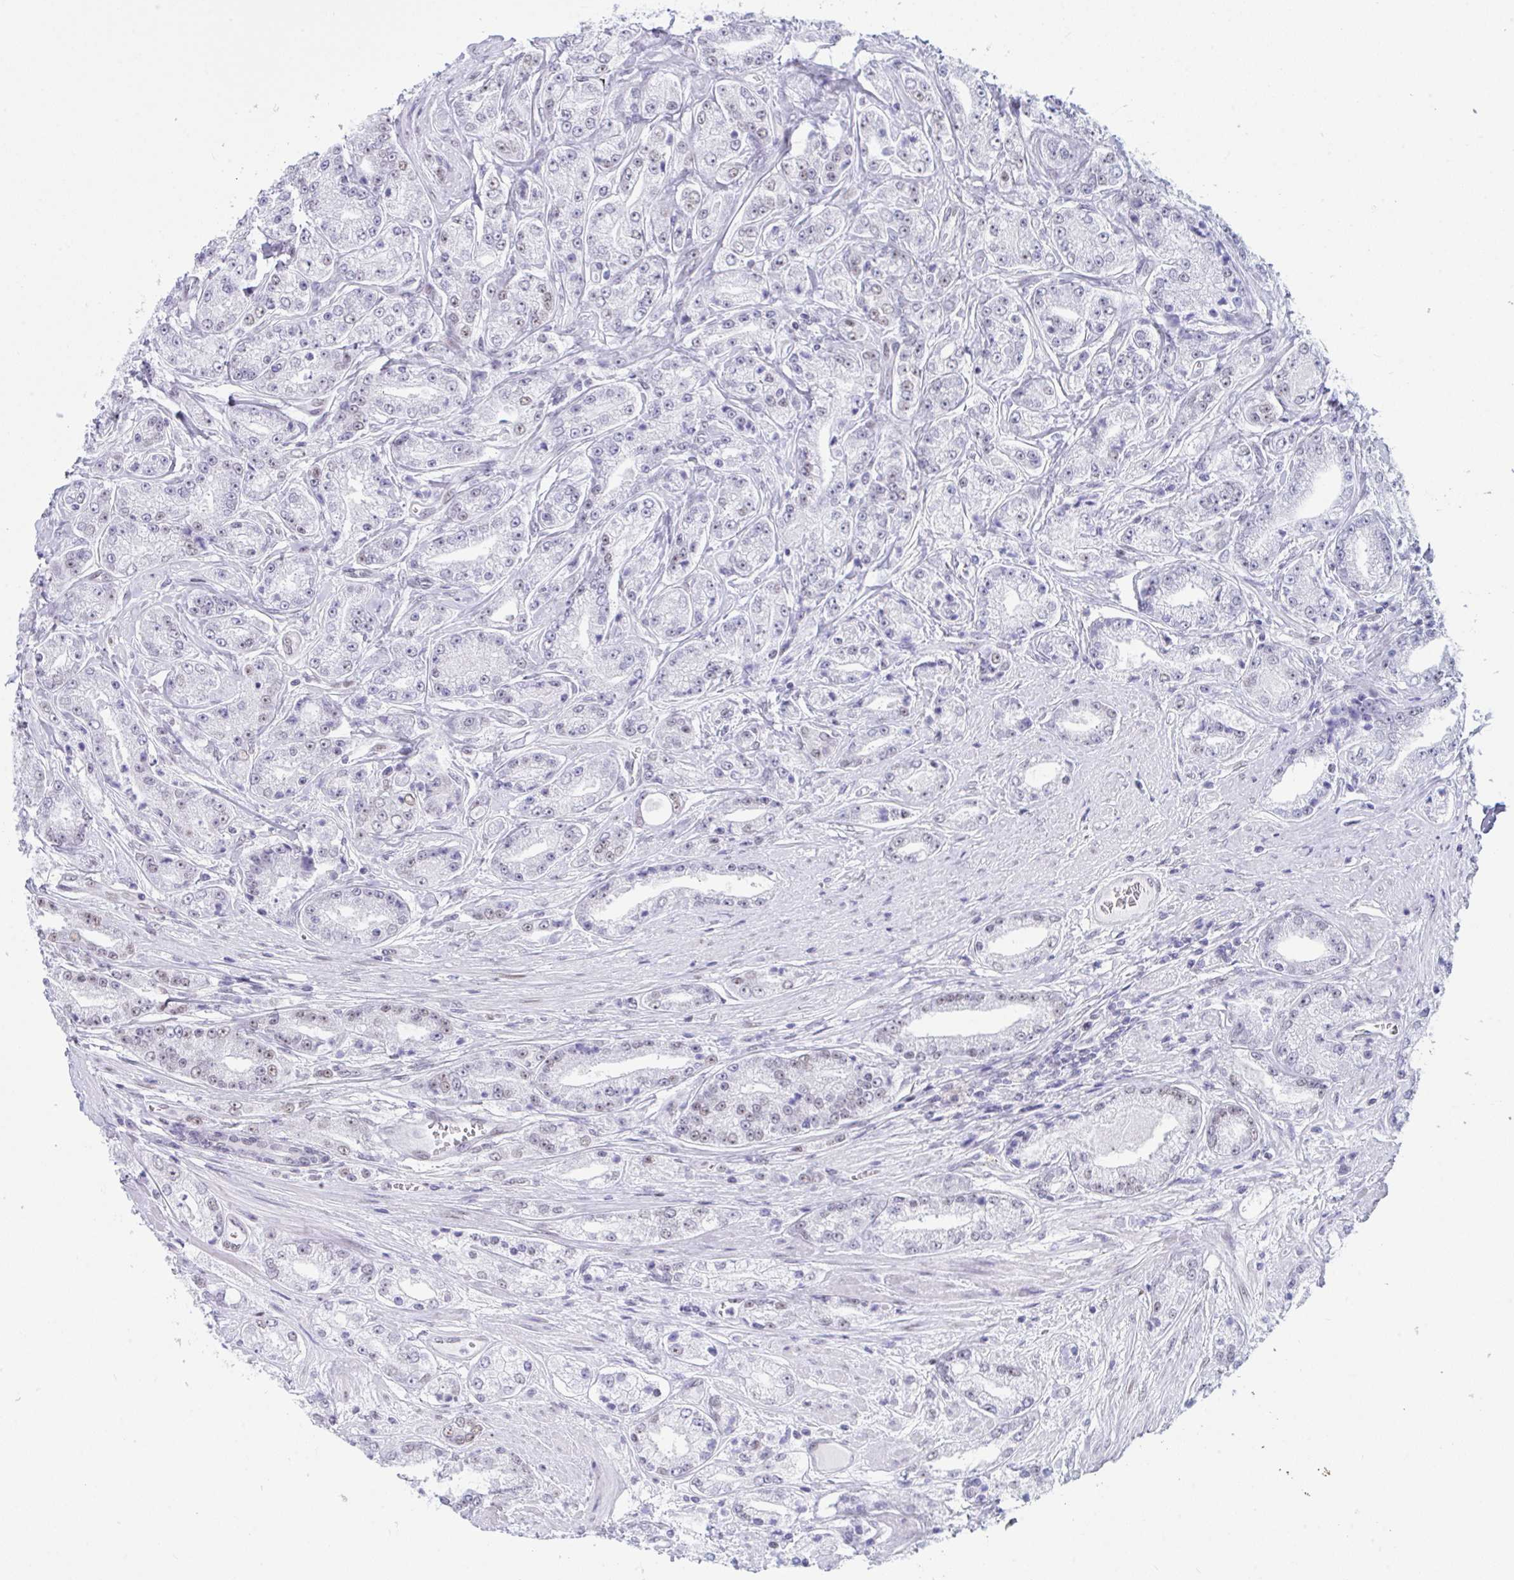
{"staining": {"intensity": "moderate", "quantity": "<25%", "location": "nuclear"}, "tissue": "prostate cancer", "cell_type": "Tumor cells", "image_type": "cancer", "snomed": [{"axis": "morphology", "description": "Adenocarcinoma, High grade"}, {"axis": "topography", "description": "Prostate"}], "caption": "Immunohistochemical staining of prostate cancer (high-grade adenocarcinoma) reveals low levels of moderate nuclear positivity in about <25% of tumor cells.", "gene": "IKZF2", "patient": {"sex": "male", "age": 66}}